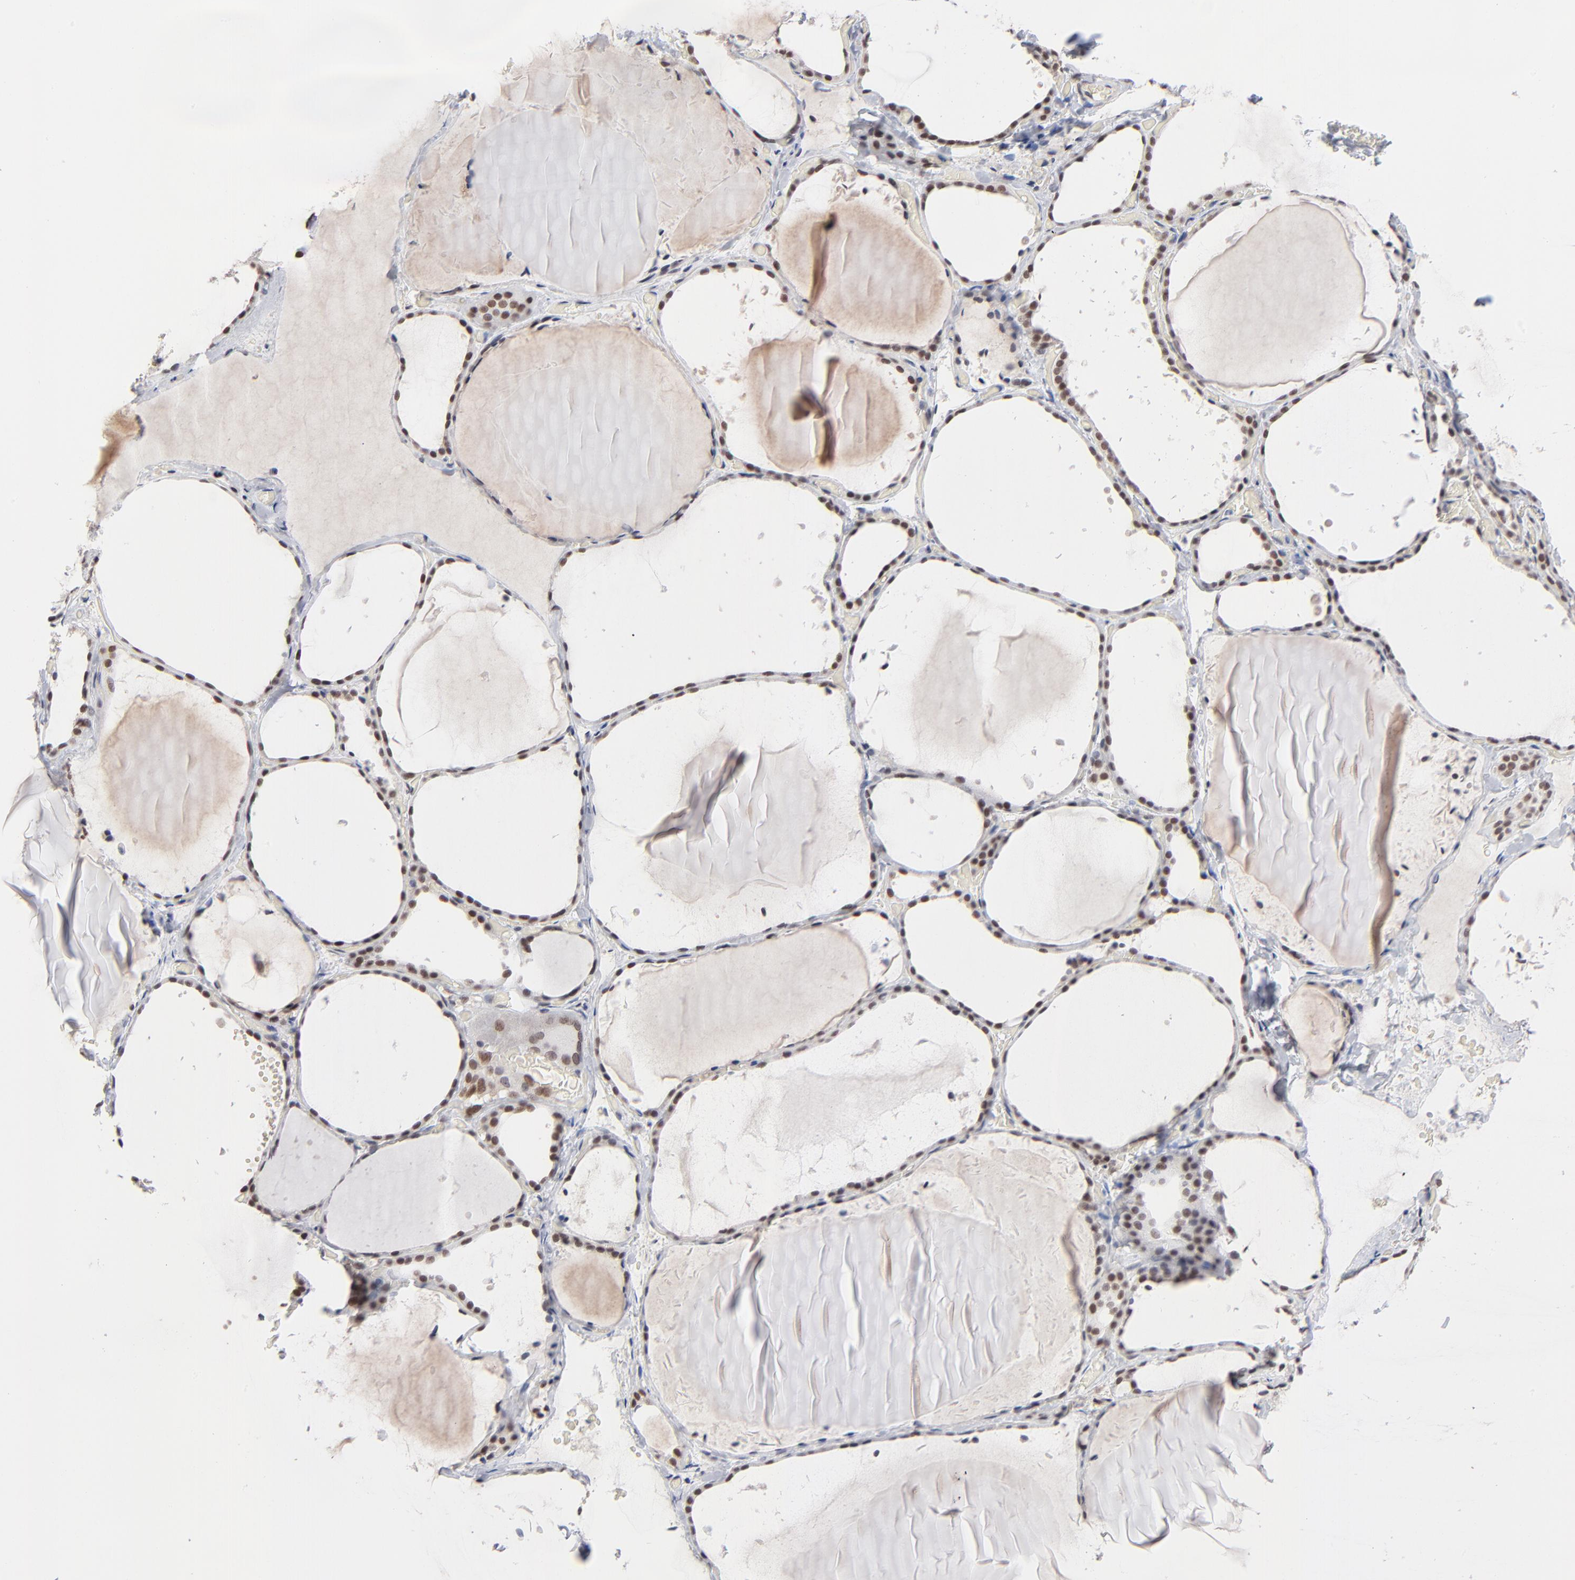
{"staining": {"intensity": "weak", "quantity": "25%-75%", "location": "nuclear"}, "tissue": "thyroid gland", "cell_type": "Glandular cells", "image_type": "normal", "snomed": [{"axis": "morphology", "description": "Normal tissue, NOS"}, {"axis": "topography", "description": "Thyroid gland"}], "caption": "Thyroid gland stained for a protein demonstrates weak nuclear positivity in glandular cells. (Stains: DAB in brown, nuclei in blue, Microscopy: brightfield microscopy at high magnification).", "gene": "MBIP", "patient": {"sex": "female", "age": 22}}